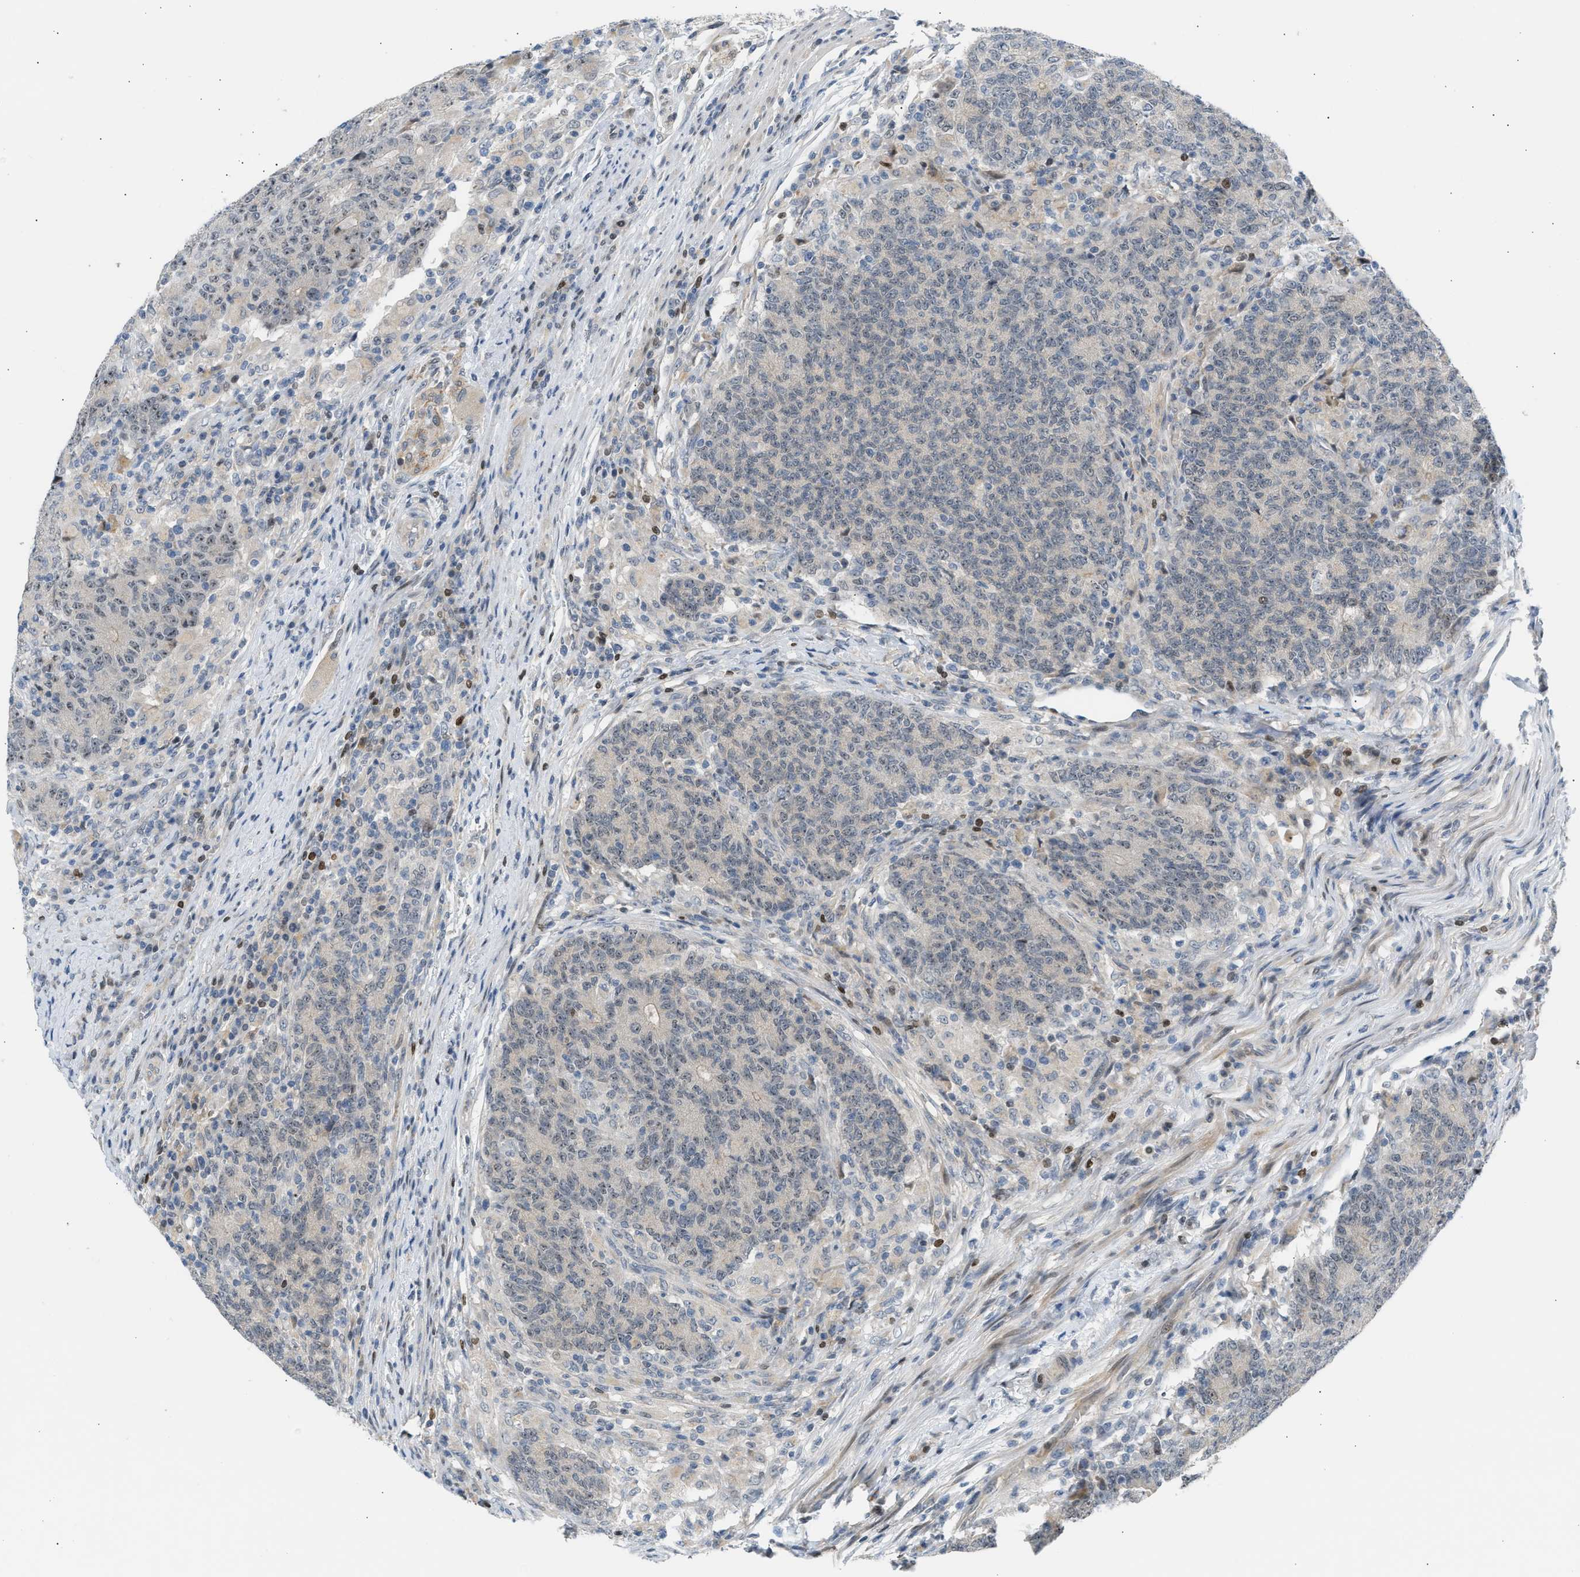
{"staining": {"intensity": "weak", "quantity": "<25%", "location": "nuclear"}, "tissue": "colorectal cancer", "cell_type": "Tumor cells", "image_type": "cancer", "snomed": [{"axis": "morphology", "description": "Normal tissue, NOS"}, {"axis": "morphology", "description": "Adenocarcinoma, NOS"}, {"axis": "topography", "description": "Colon"}], "caption": "Immunohistochemistry histopathology image of human colorectal cancer stained for a protein (brown), which exhibits no positivity in tumor cells.", "gene": "NPS", "patient": {"sex": "female", "age": 75}}